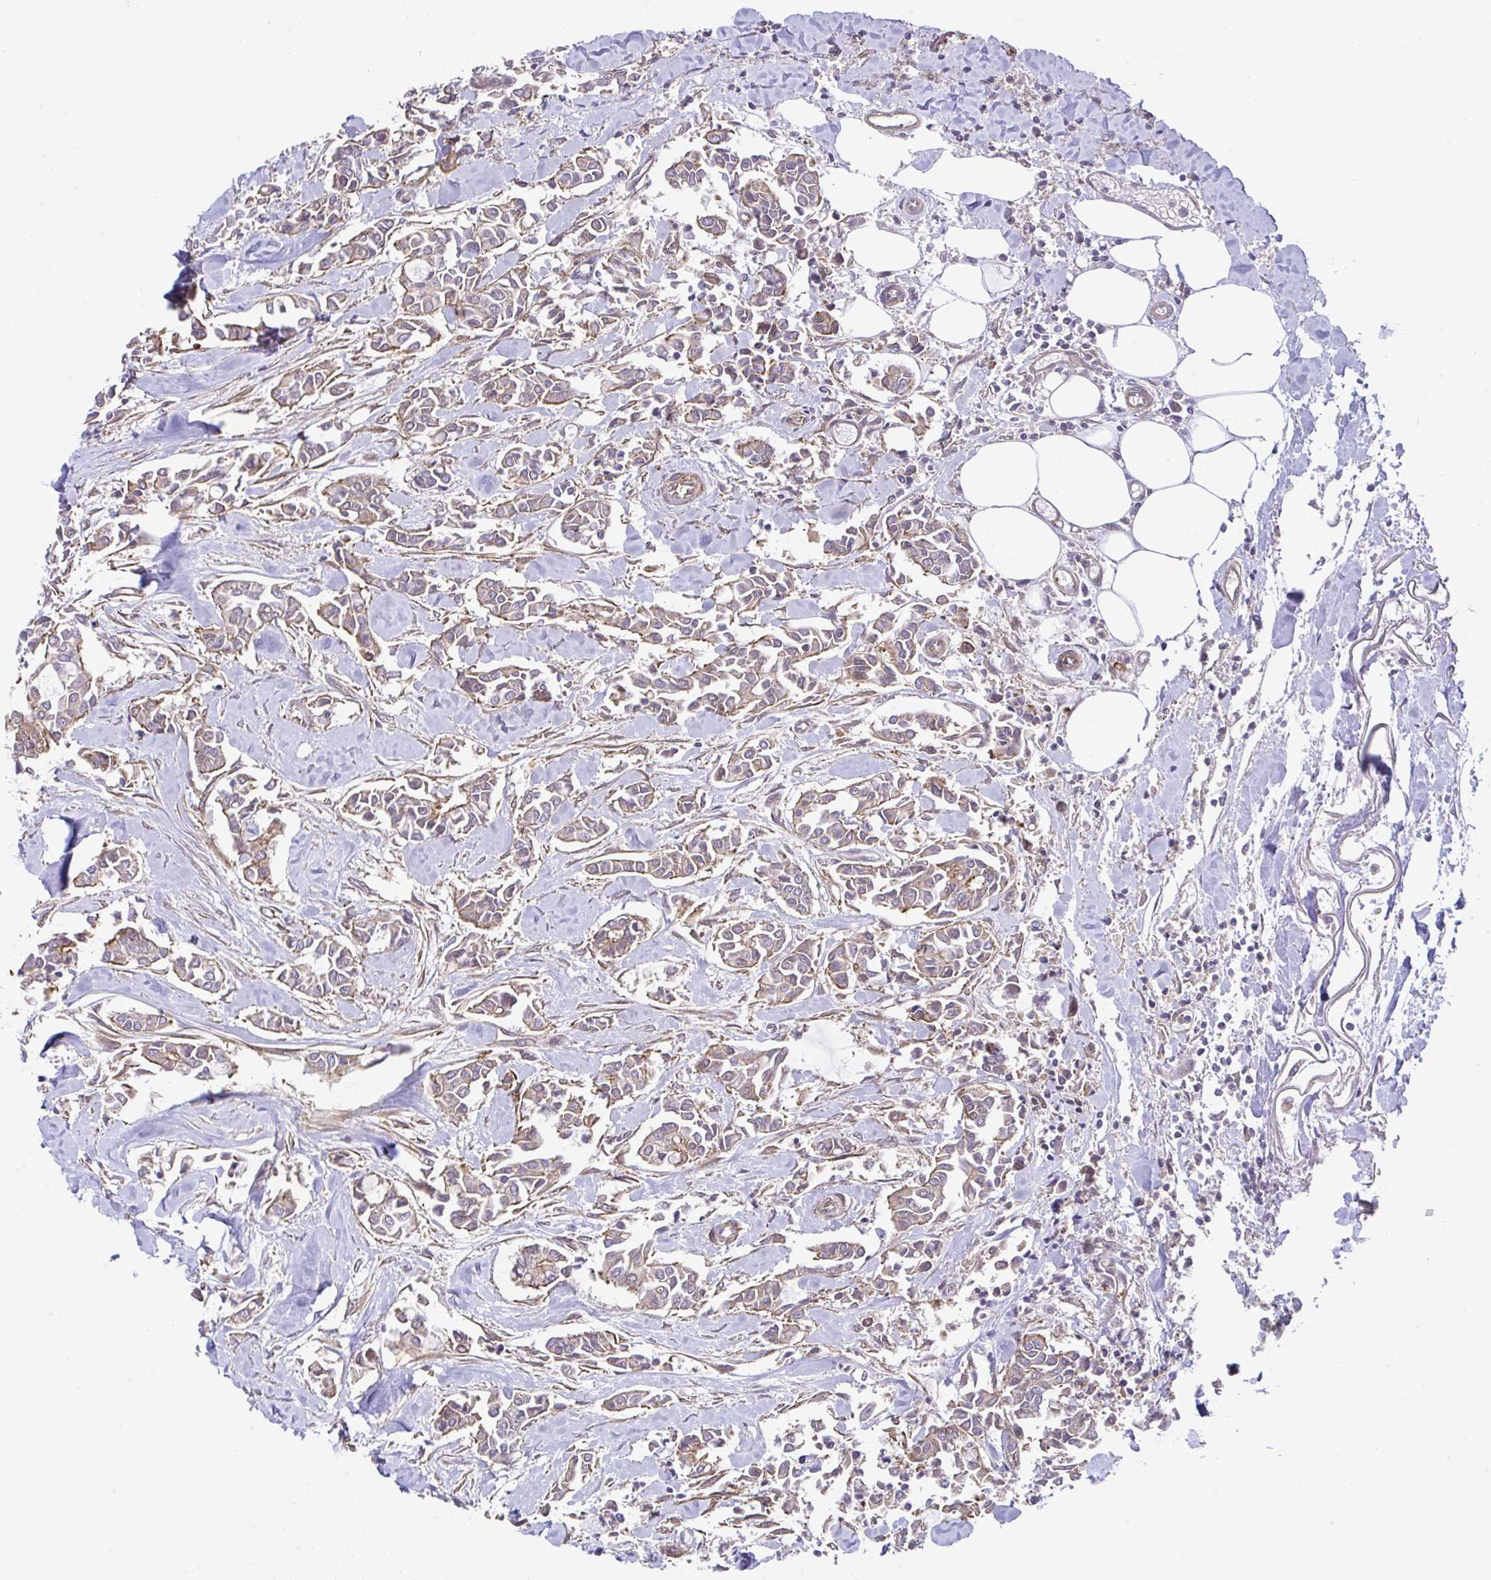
{"staining": {"intensity": "moderate", "quantity": "<25%", "location": "cytoplasmic/membranous"}, "tissue": "breast cancer", "cell_type": "Tumor cells", "image_type": "cancer", "snomed": [{"axis": "morphology", "description": "Duct carcinoma"}, {"axis": "topography", "description": "Breast"}], "caption": "A histopathology image showing moderate cytoplasmic/membranous positivity in about <25% of tumor cells in breast cancer (invasive ductal carcinoma), as visualized by brown immunohistochemical staining.", "gene": "ZNF696", "patient": {"sex": "female", "age": 84}}